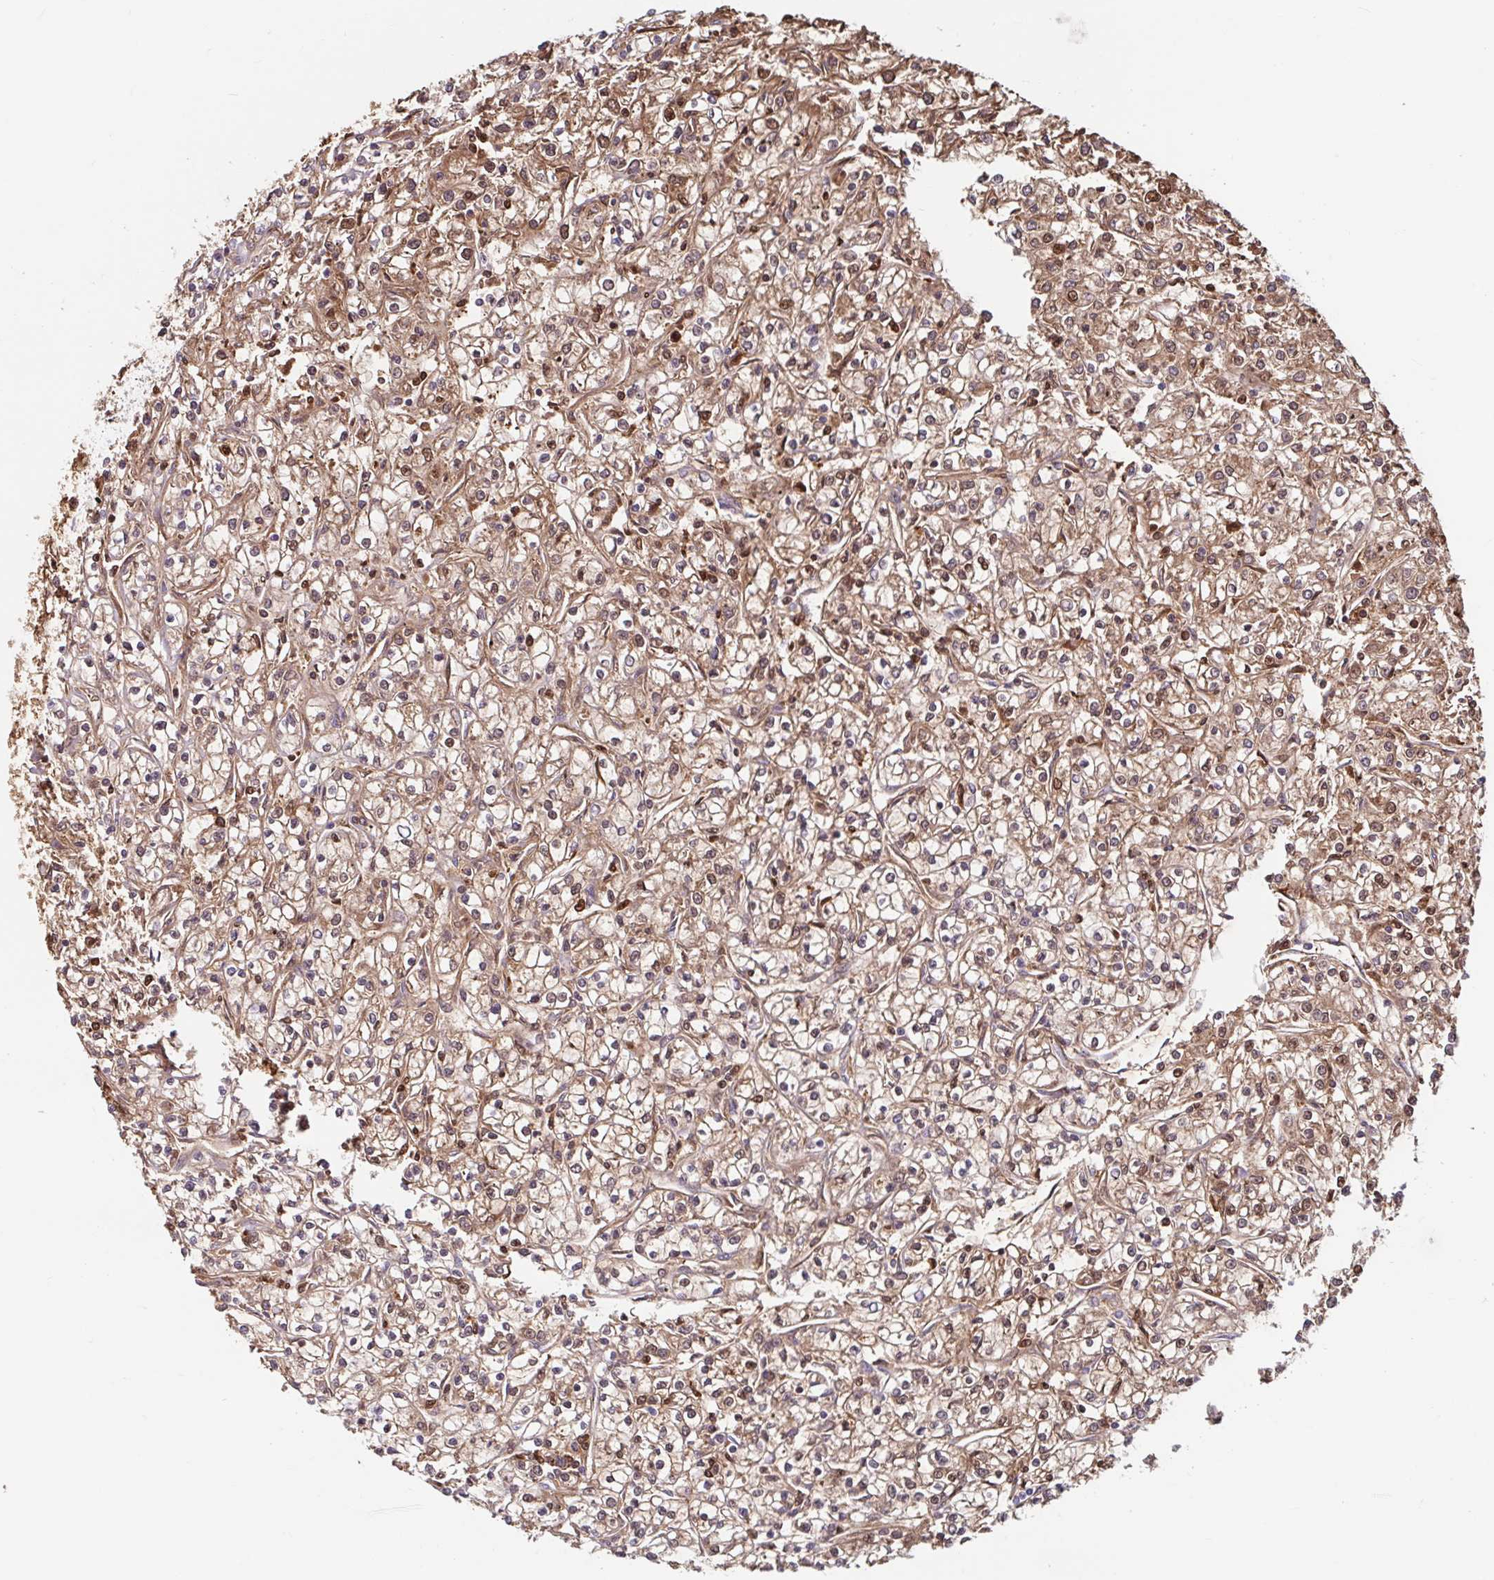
{"staining": {"intensity": "moderate", "quantity": ">75%", "location": "cytoplasmic/membranous,nuclear"}, "tissue": "renal cancer", "cell_type": "Tumor cells", "image_type": "cancer", "snomed": [{"axis": "morphology", "description": "Adenocarcinoma, NOS"}, {"axis": "topography", "description": "Kidney"}], "caption": "A high-resolution image shows IHC staining of renal cancer, which shows moderate cytoplasmic/membranous and nuclear positivity in about >75% of tumor cells.", "gene": "BLVRA", "patient": {"sex": "female", "age": 59}}